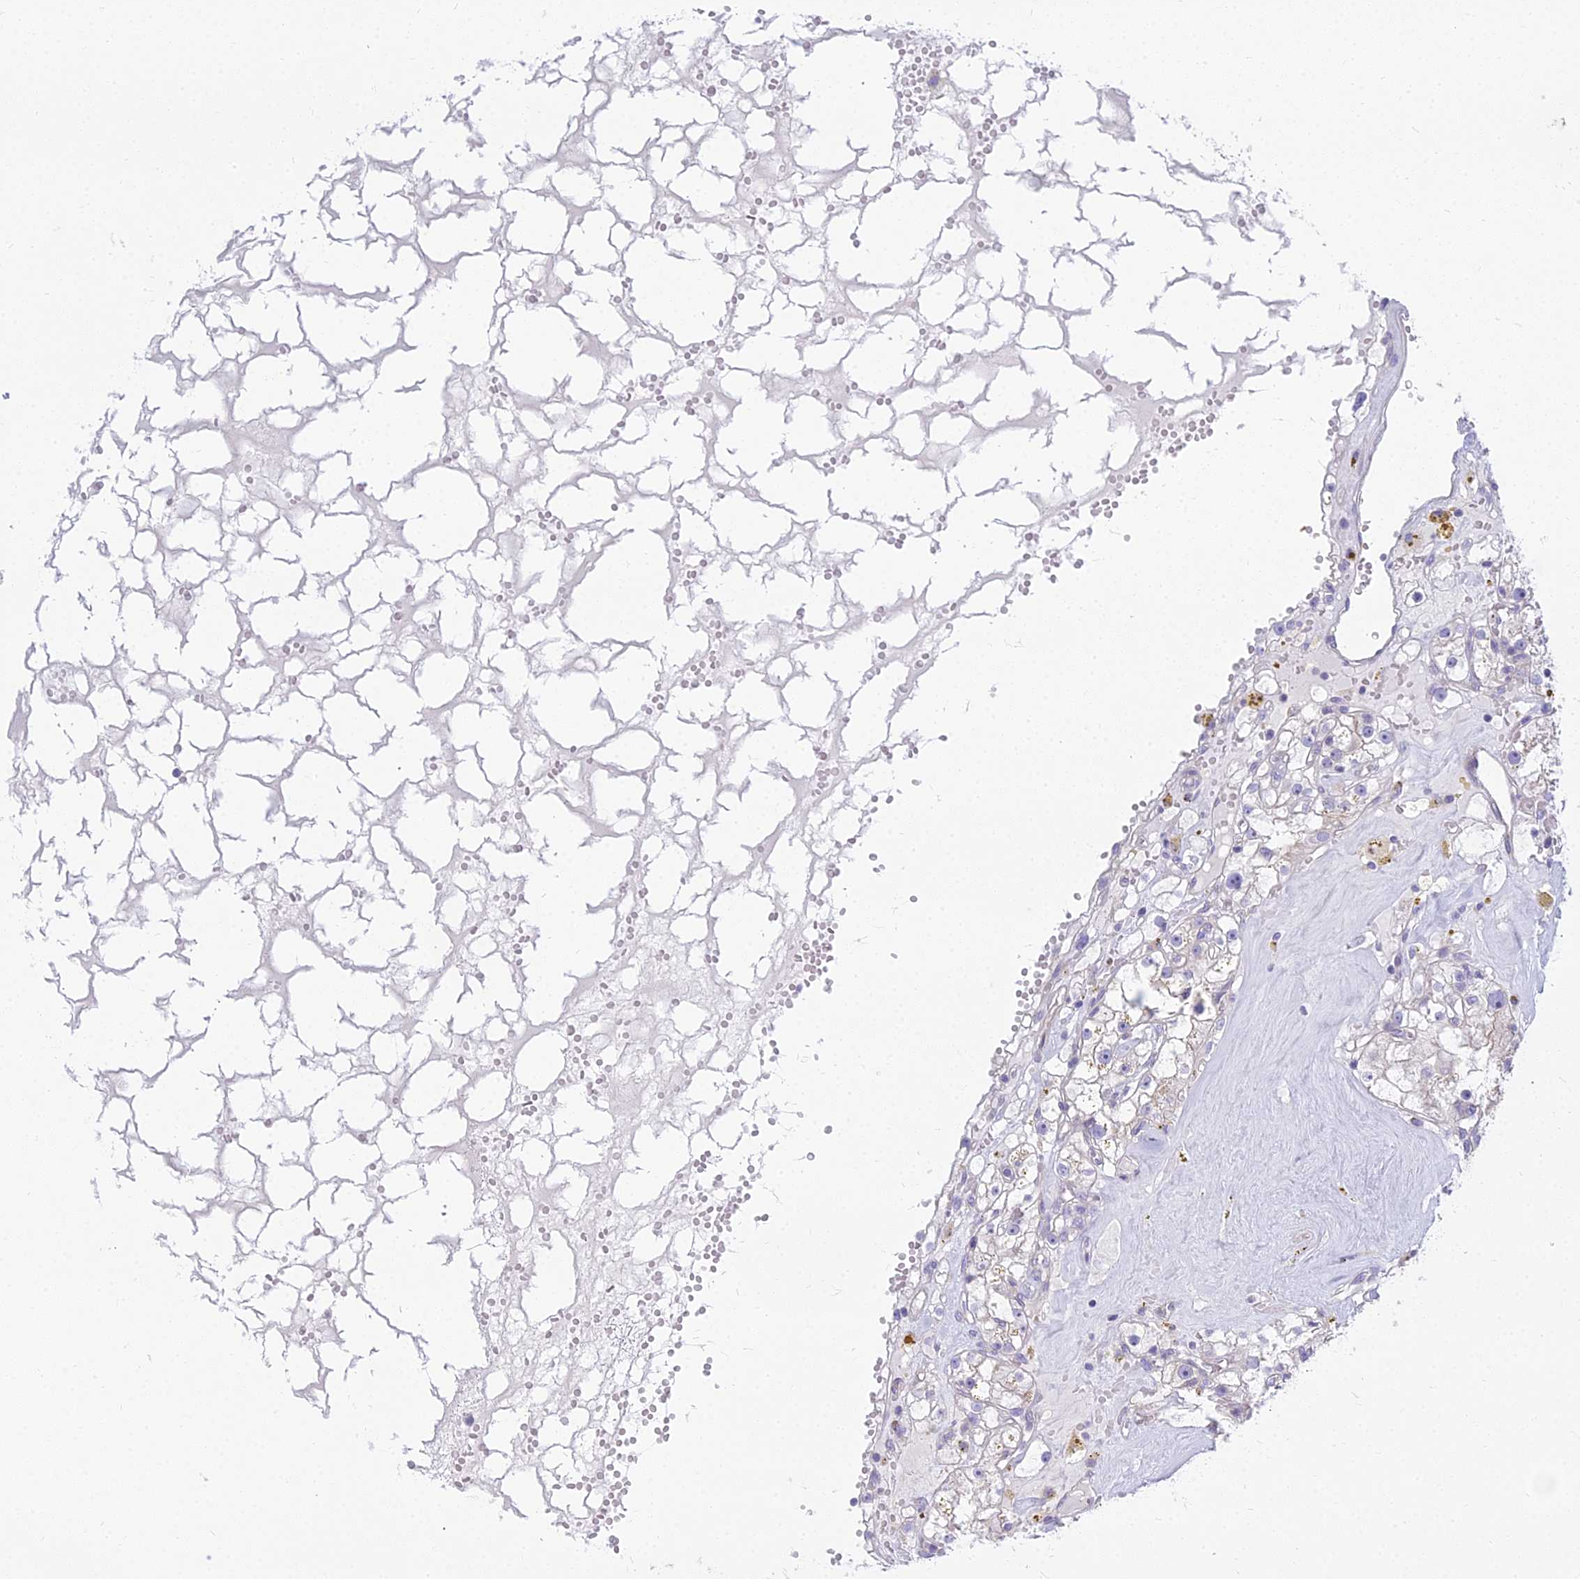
{"staining": {"intensity": "negative", "quantity": "none", "location": "none"}, "tissue": "renal cancer", "cell_type": "Tumor cells", "image_type": "cancer", "snomed": [{"axis": "morphology", "description": "Adenocarcinoma, NOS"}, {"axis": "topography", "description": "Kidney"}], "caption": "IHC micrograph of neoplastic tissue: human renal cancer (adenocarcinoma) stained with DAB exhibits no significant protein expression in tumor cells.", "gene": "SMIM24", "patient": {"sex": "male", "age": 56}}